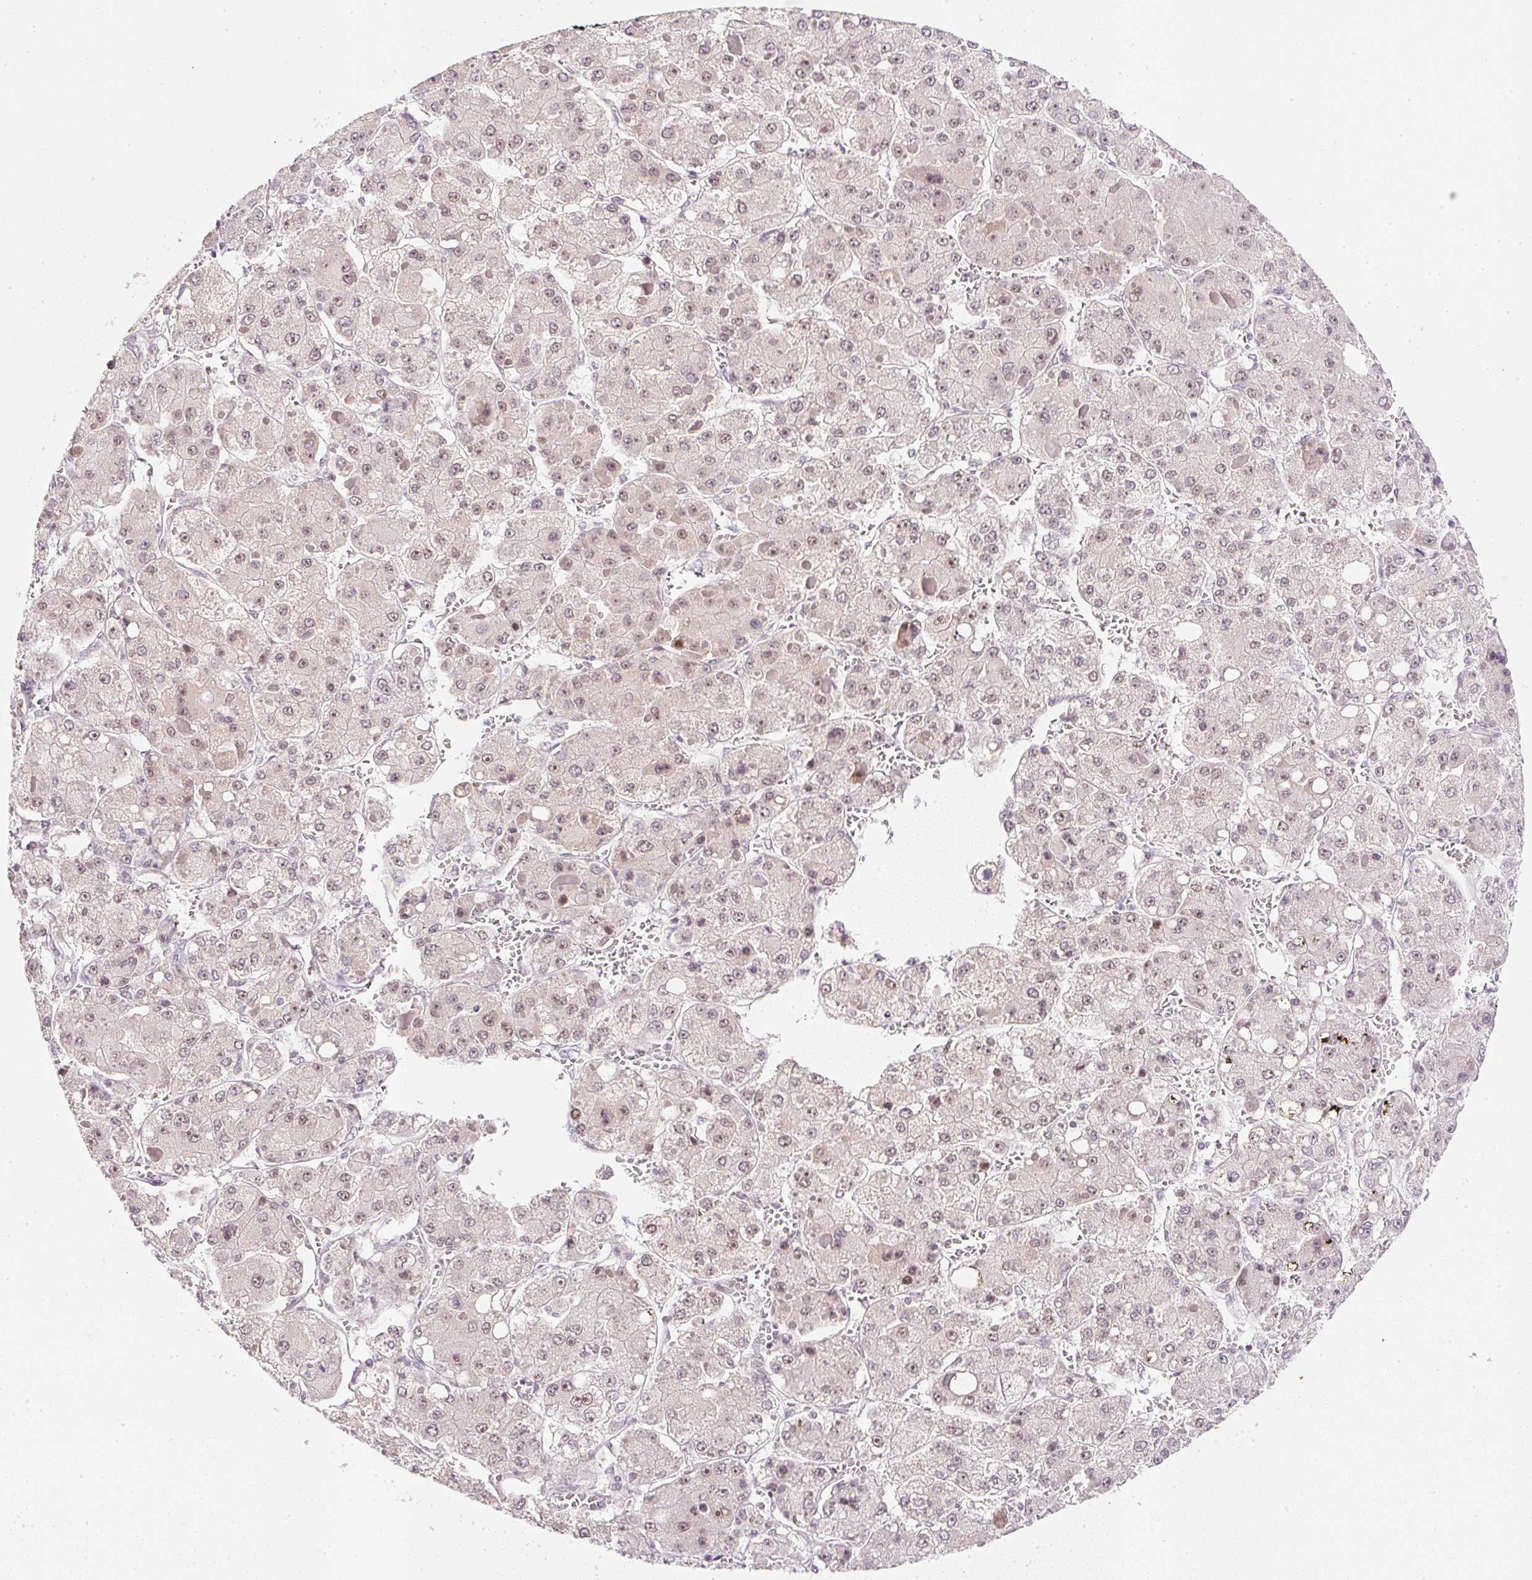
{"staining": {"intensity": "weak", "quantity": ">75%", "location": "nuclear"}, "tissue": "liver cancer", "cell_type": "Tumor cells", "image_type": "cancer", "snomed": [{"axis": "morphology", "description": "Carcinoma, Hepatocellular, NOS"}, {"axis": "topography", "description": "Liver"}], "caption": "The immunohistochemical stain highlights weak nuclear expression in tumor cells of hepatocellular carcinoma (liver) tissue. The protein is stained brown, and the nuclei are stained in blue (DAB (3,3'-diaminobenzidine) IHC with brightfield microscopy, high magnification).", "gene": "DPPA4", "patient": {"sex": "female", "age": 73}}